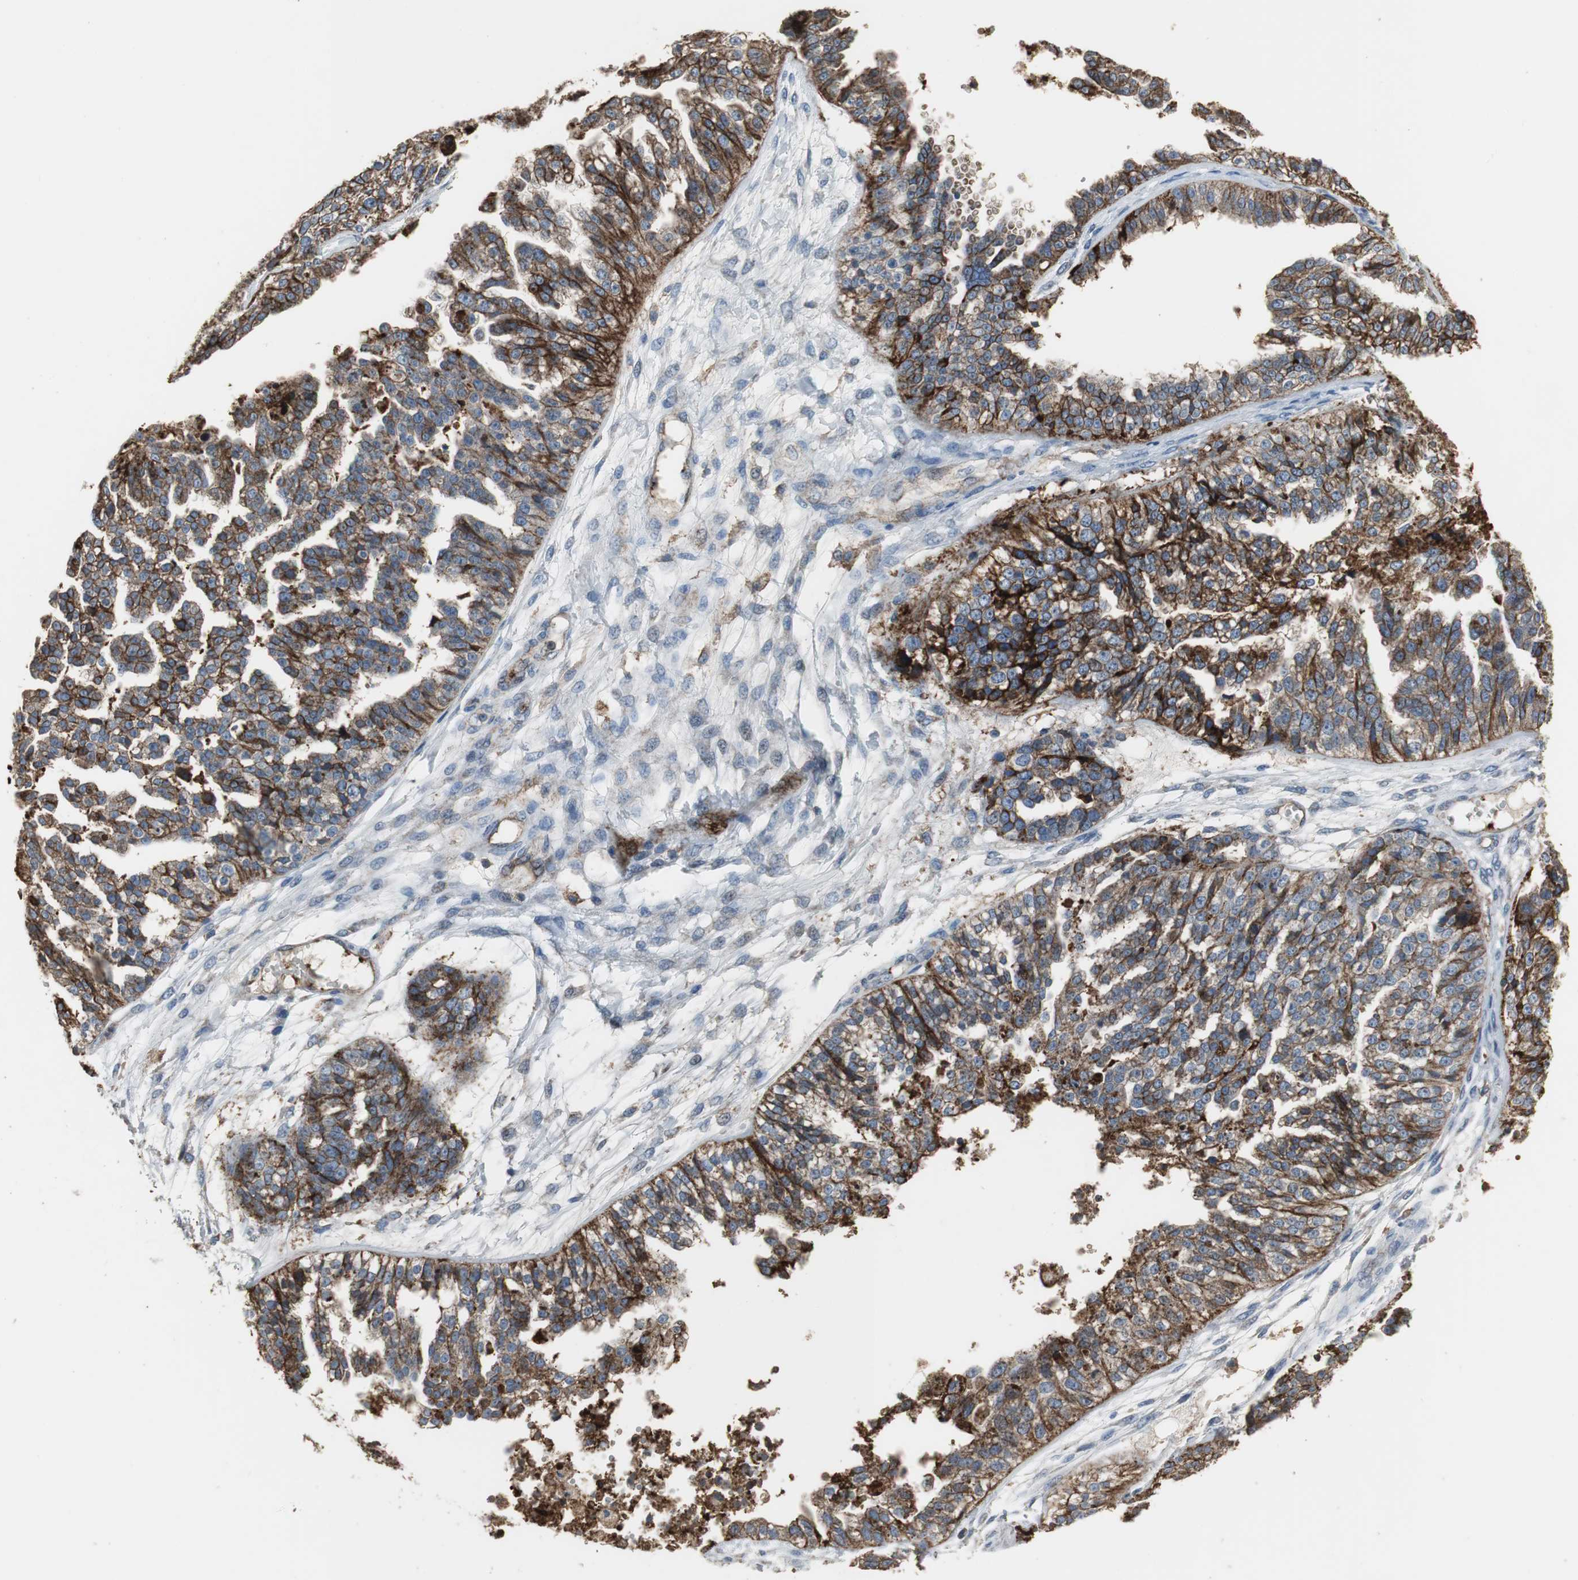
{"staining": {"intensity": "strong", "quantity": ">75%", "location": "cytoplasmic/membranous"}, "tissue": "ovarian cancer", "cell_type": "Tumor cells", "image_type": "cancer", "snomed": [{"axis": "morphology", "description": "Carcinoma, NOS"}, {"axis": "topography", "description": "Soft tissue"}, {"axis": "topography", "description": "Ovary"}], "caption": "Immunohistochemical staining of human ovarian carcinoma displays high levels of strong cytoplasmic/membranous expression in about >75% of tumor cells. The protein of interest is shown in brown color, while the nuclei are stained blue.", "gene": "F11R", "patient": {"sex": "female", "age": 54}}